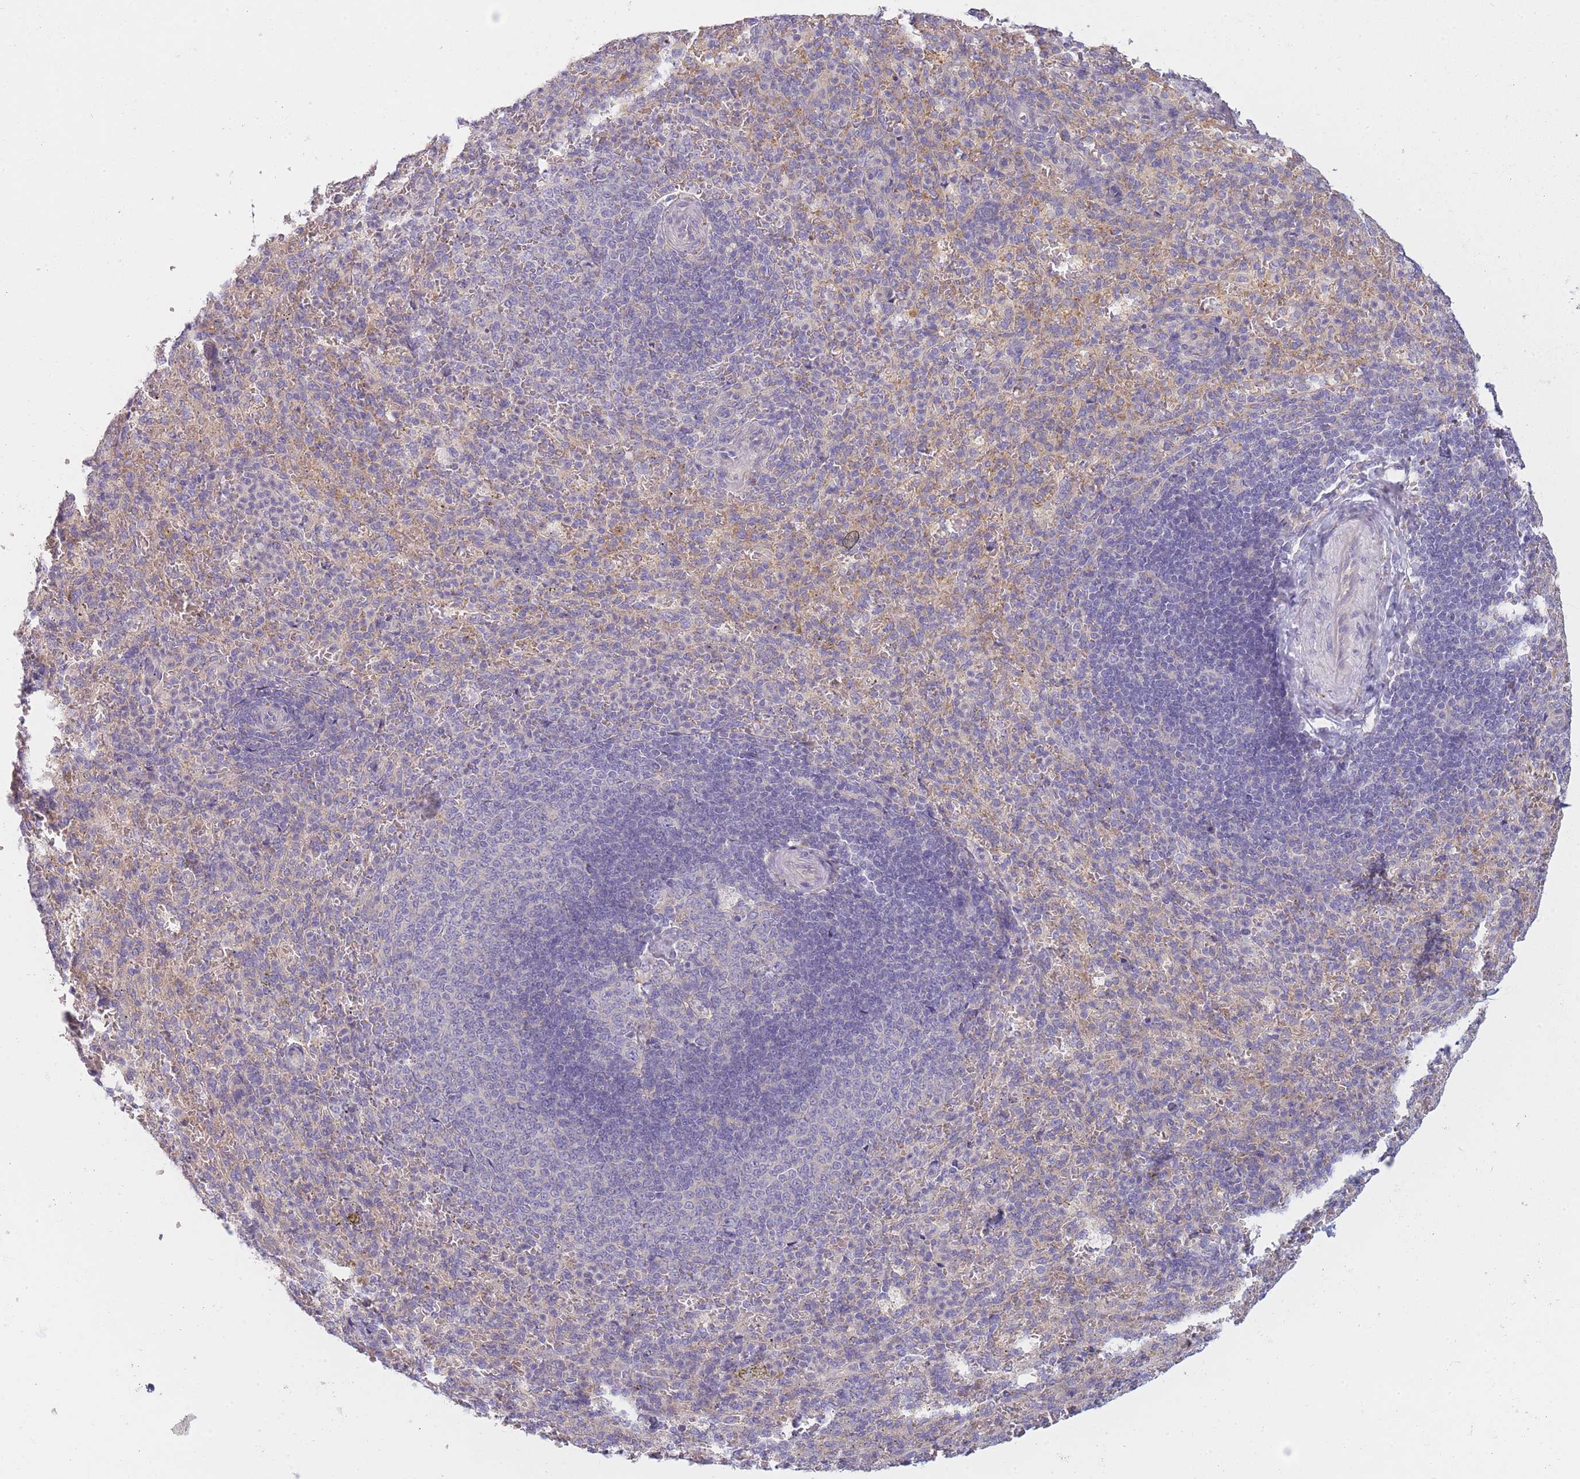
{"staining": {"intensity": "negative", "quantity": "none", "location": "none"}, "tissue": "spleen", "cell_type": "Cells in red pulp", "image_type": "normal", "snomed": [{"axis": "morphology", "description": "Normal tissue, NOS"}, {"axis": "topography", "description": "Spleen"}], "caption": "This histopathology image is of benign spleen stained with immunohistochemistry to label a protein in brown with the nuclei are counter-stained blue. There is no positivity in cells in red pulp. Brightfield microscopy of immunohistochemistry (IHC) stained with DAB (brown) and hematoxylin (blue), captured at high magnification.", "gene": "AP3M1", "patient": {"sex": "female", "age": 21}}